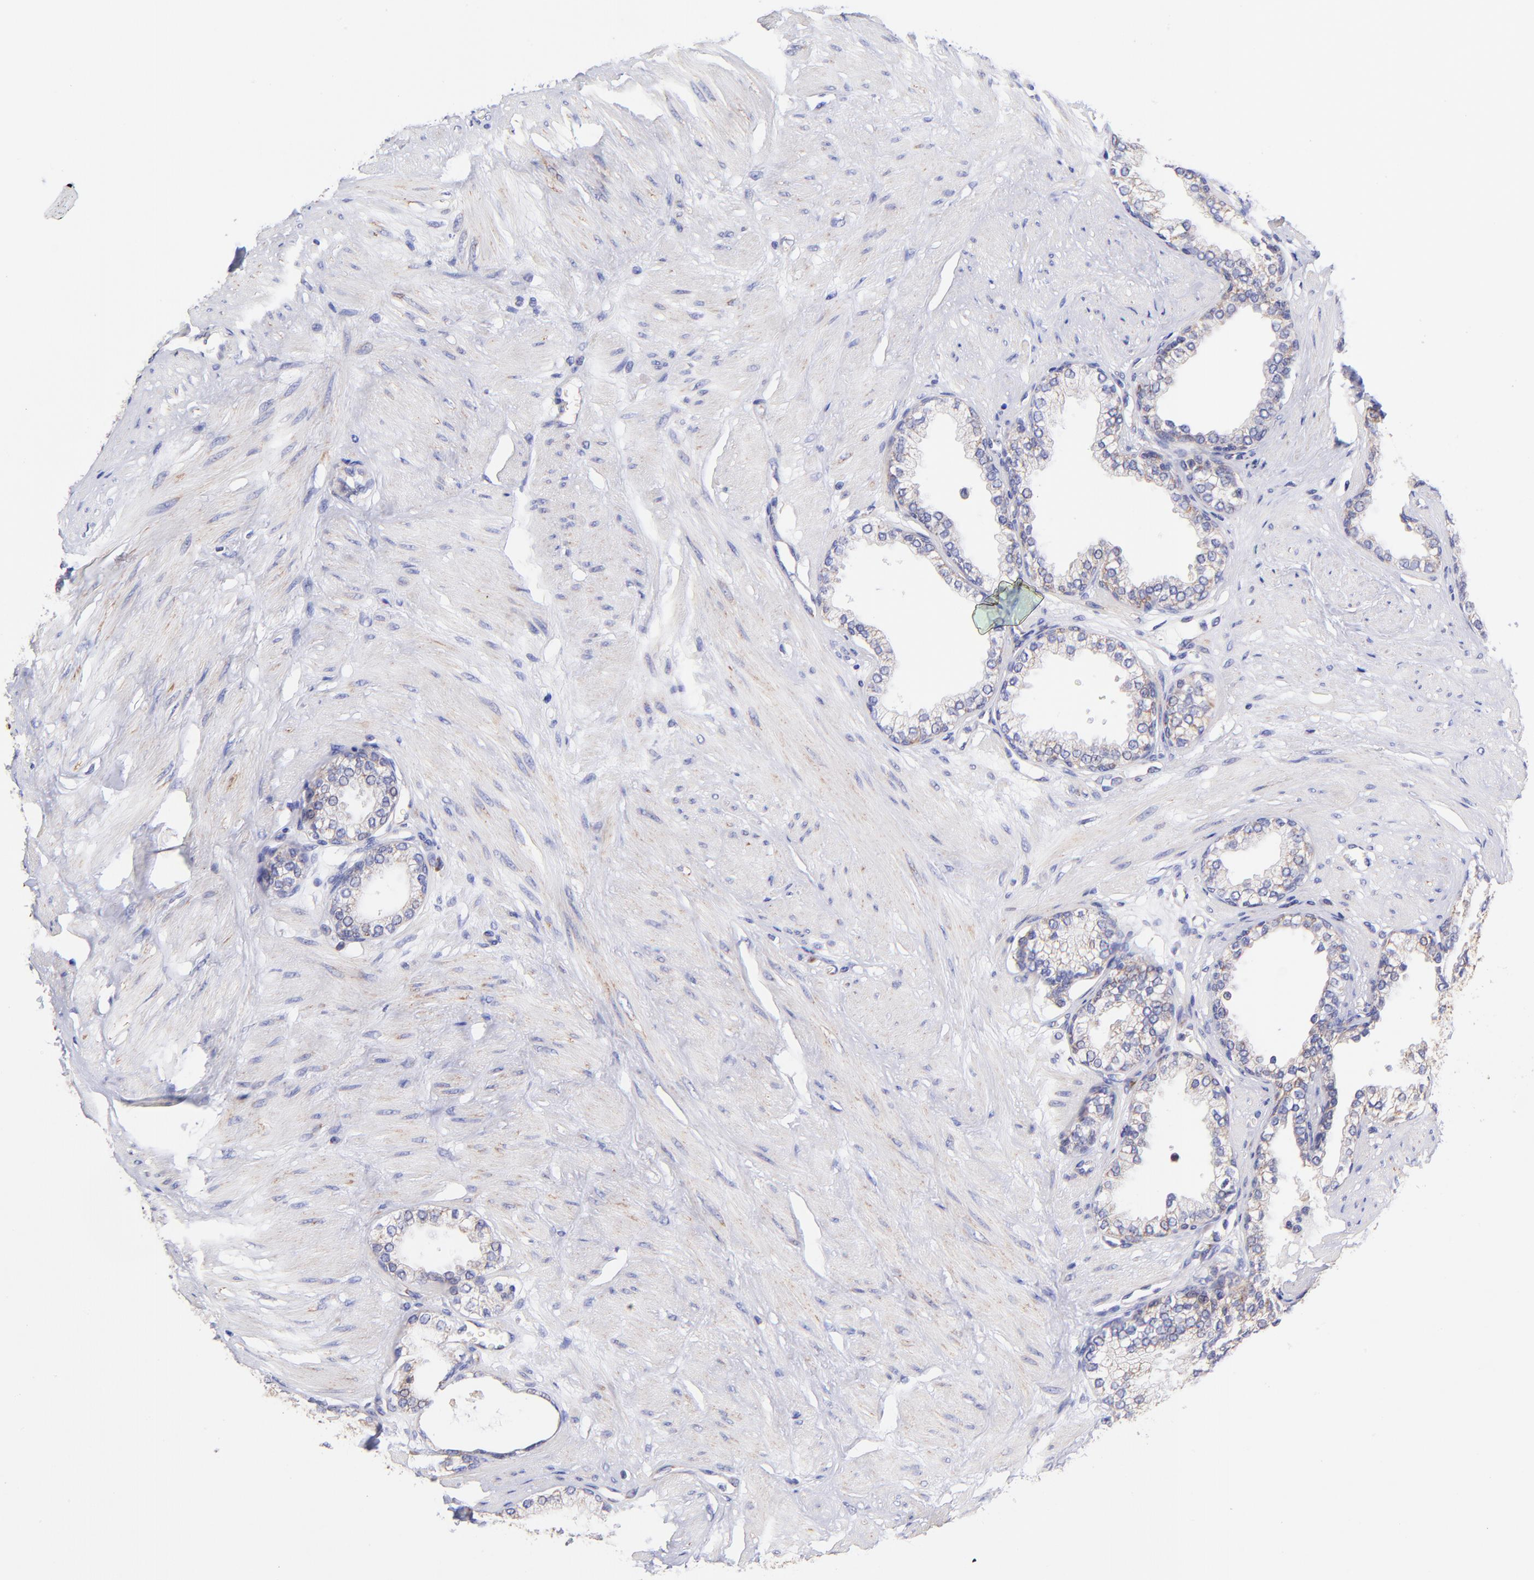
{"staining": {"intensity": "weak", "quantity": "25%-75%", "location": "cytoplasmic/membranous"}, "tissue": "prostate", "cell_type": "Glandular cells", "image_type": "normal", "snomed": [{"axis": "morphology", "description": "Normal tissue, NOS"}, {"axis": "topography", "description": "Prostate"}], "caption": "Protein expression analysis of unremarkable human prostate reveals weak cytoplasmic/membranous staining in approximately 25%-75% of glandular cells. (DAB IHC with brightfield microscopy, high magnification).", "gene": "NDUFB7", "patient": {"sex": "male", "age": 64}}